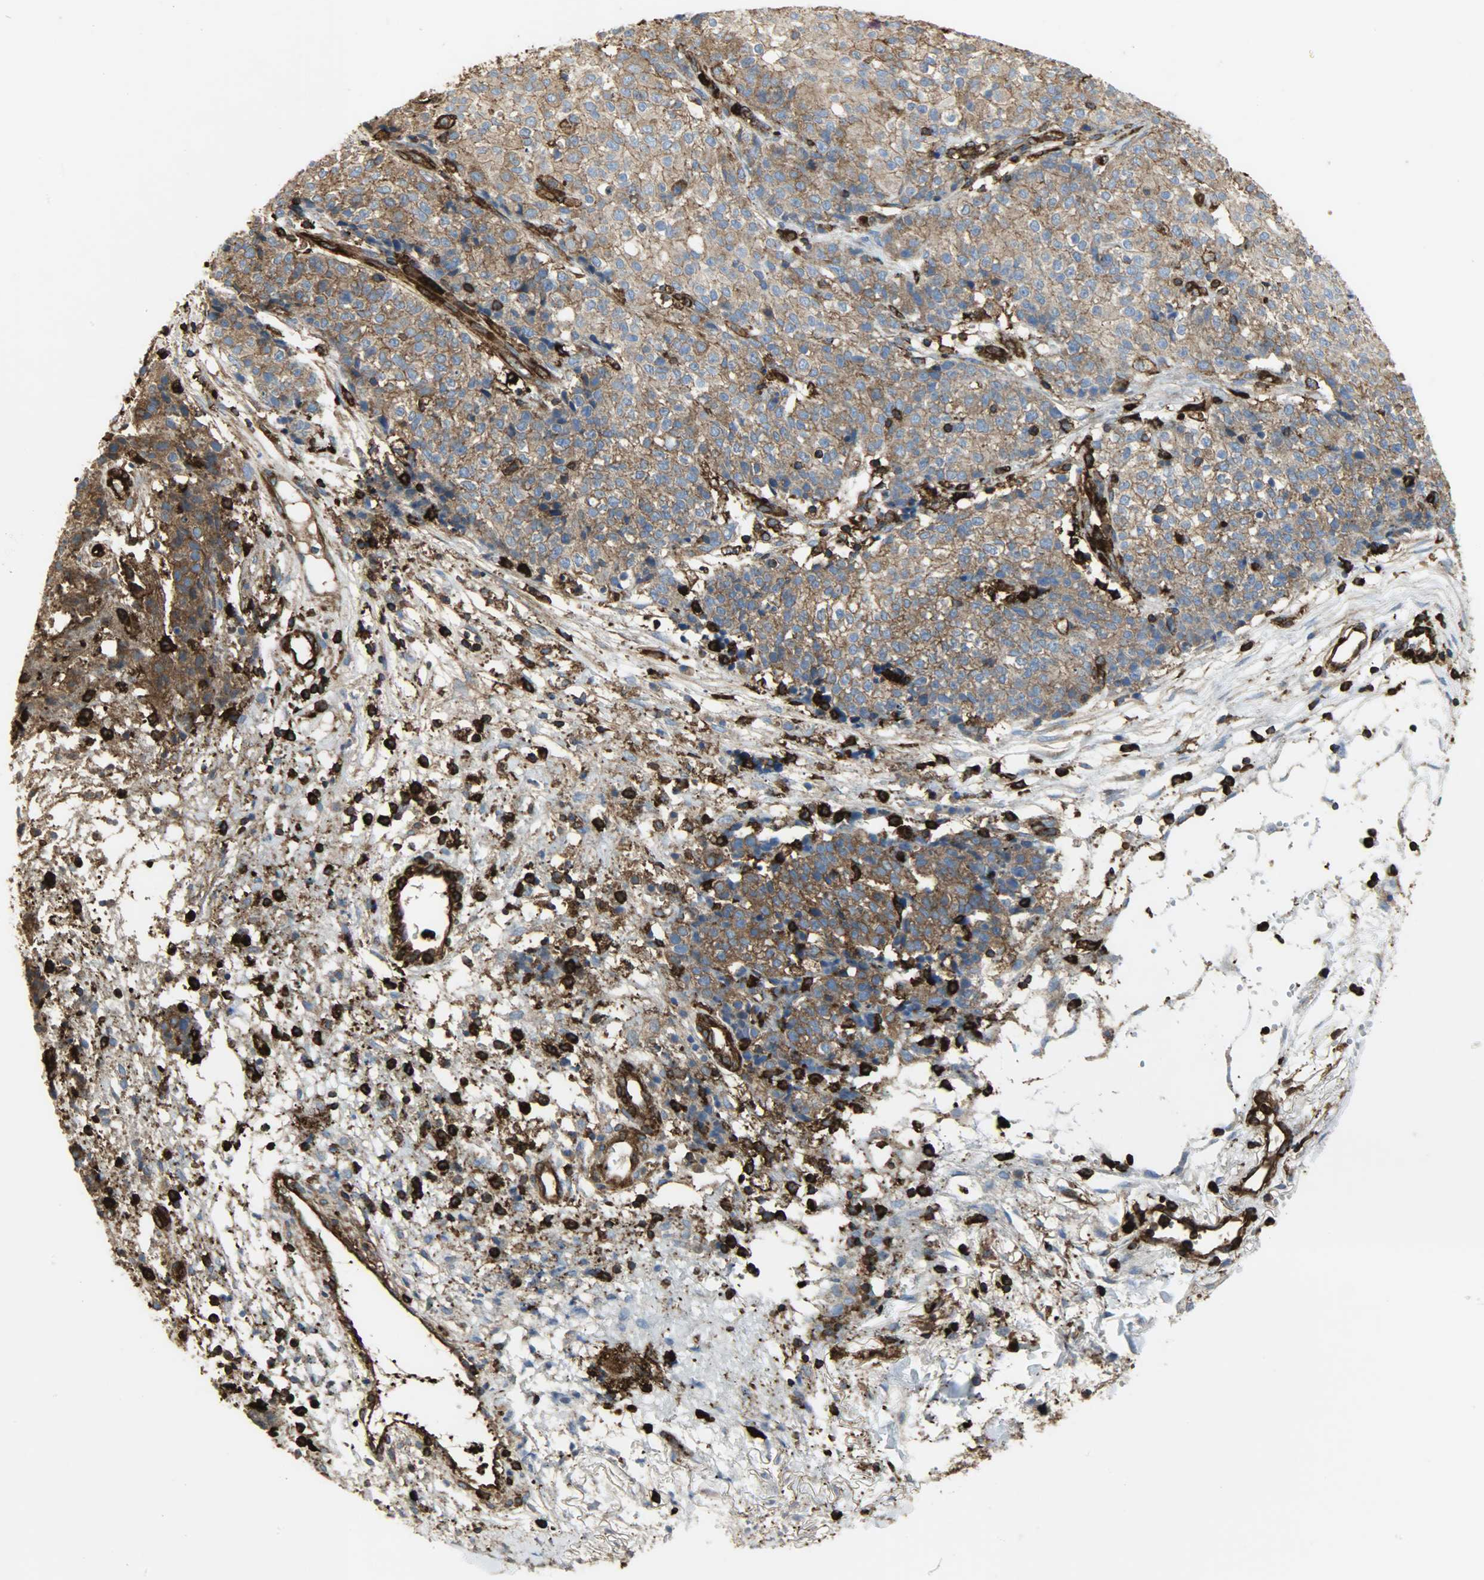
{"staining": {"intensity": "moderate", "quantity": ">75%", "location": "cytoplasmic/membranous"}, "tissue": "ovarian cancer", "cell_type": "Tumor cells", "image_type": "cancer", "snomed": [{"axis": "morphology", "description": "Carcinoma, endometroid"}, {"axis": "topography", "description": "Ovary"}], "caption": "Protein staining shows moderate cytoplasmic/membranous expression in about >75% of tumor cells in ovarian cancer.", "gene": "VASP", "patient": {"sex": "female", "age": 42}}